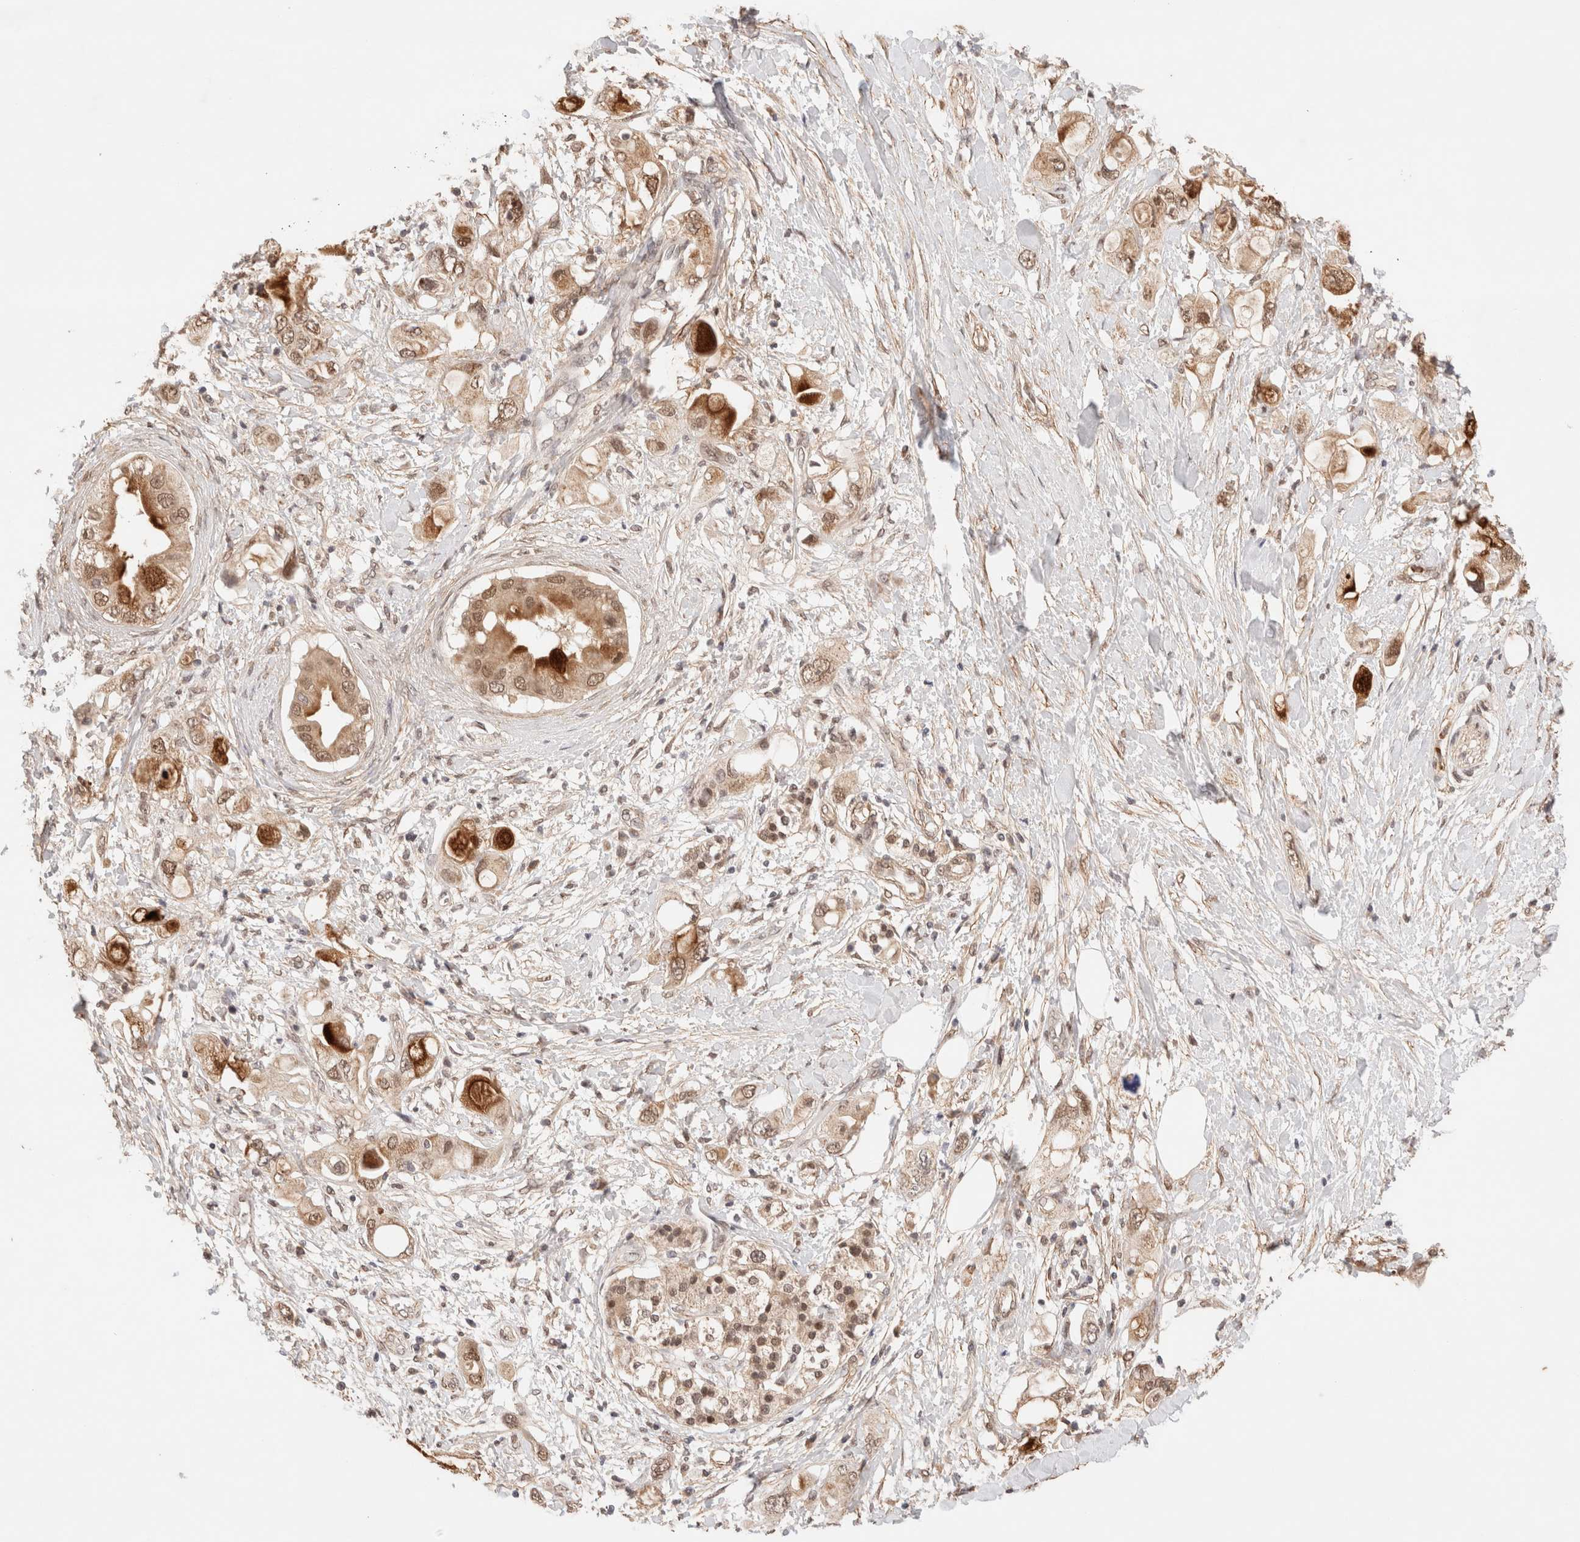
{"staining": {"intensity": "strong", "quantity": "25%-75%", "location": "cytoplasmic/membranous,nuclear"}, "tissue": "pancreatic cancer", "cell_type": "Tumor cells", "image_type": "cancer", "snomed": [{"axis": "morphology", "description": "Adenocarcinoma, NOS"}, {"axis": "topography", "description": "Pancreas"}], "caption": "This is an image of immunohistochemistry staining of pancreatic adenocarcinoma, which shows strong staining in the cytoplasmic/membranous and nuclear of tumor cells.", "gene": "BRPF3", "patient": {"sex": "female", "age": 56}}